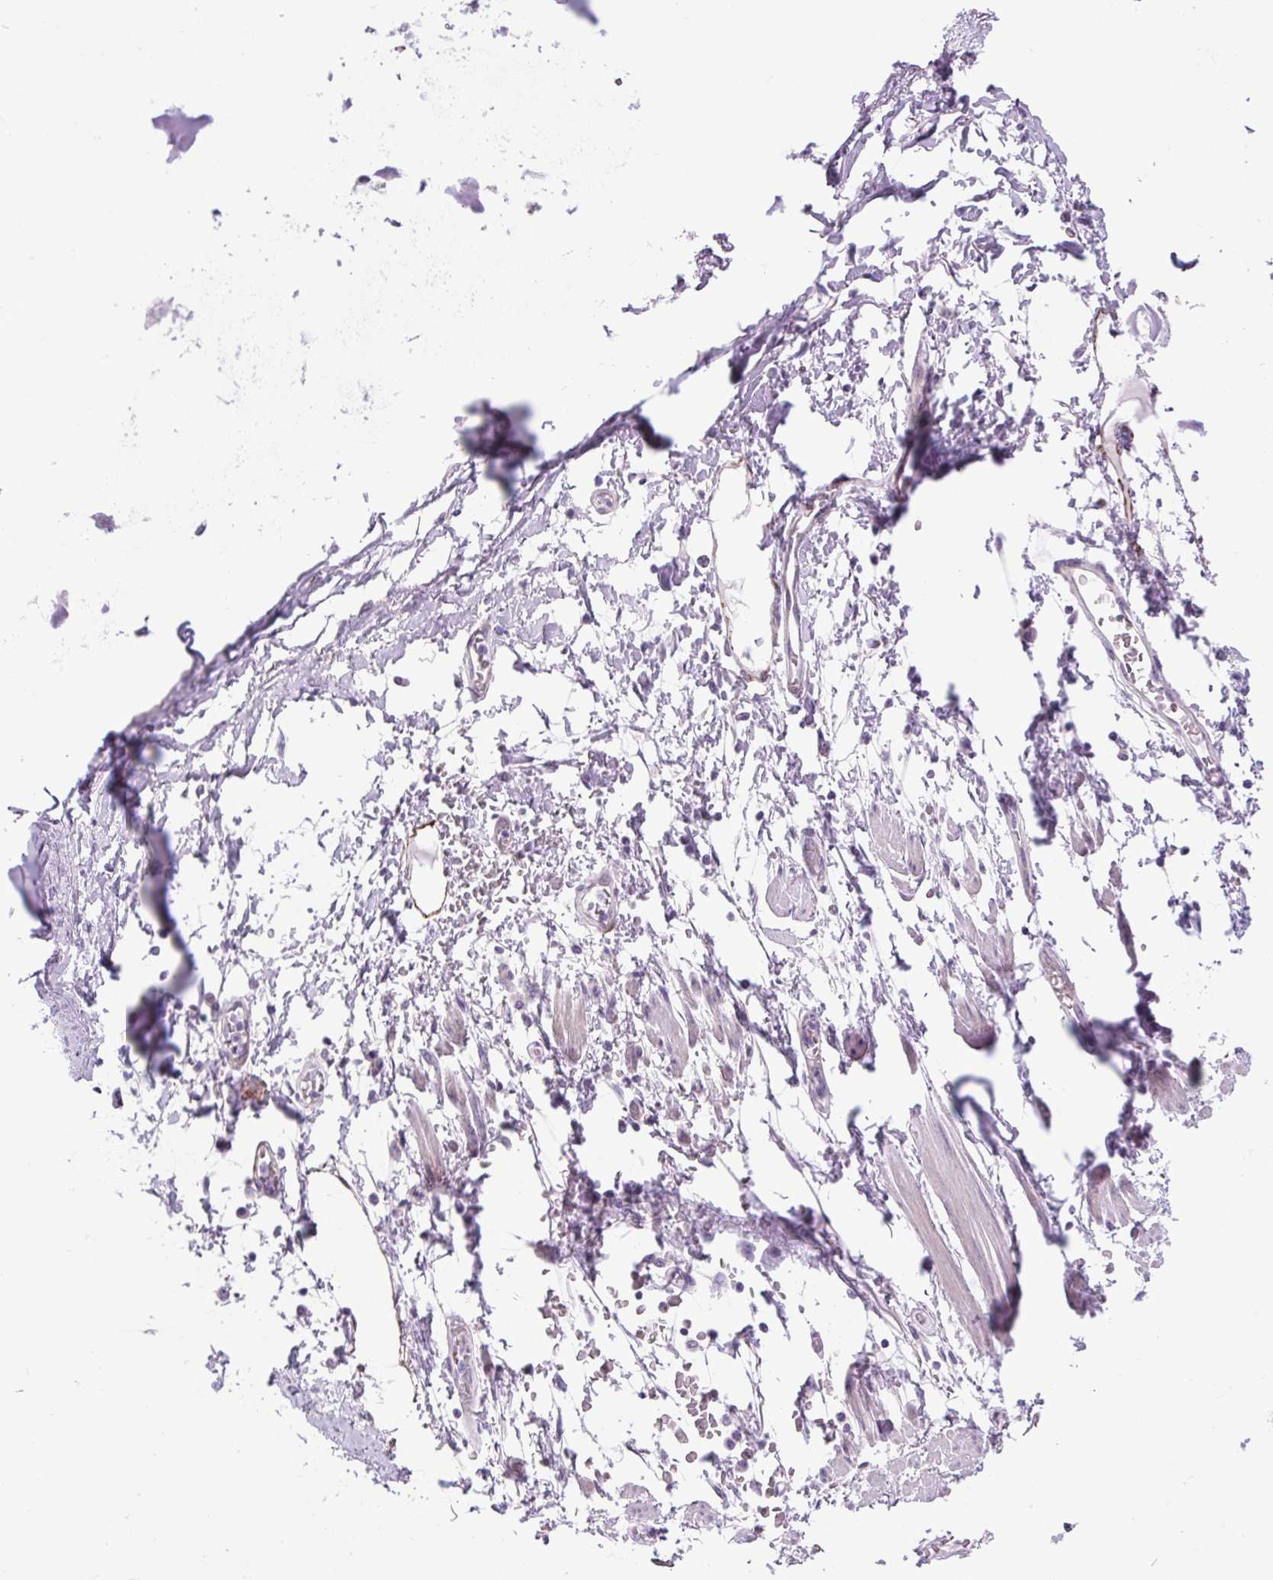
{"staining": {"intensity": "negative", "quantity": "none", "location": "none"}, "tissue": "adipose tissue", "cell_type": "Adipocytes", "image_type": "normal", "snomed": [{"axis": "morphology", "description": "Normal tissue, NOS"}, {"axis": "morphology", "description": "Degeneration, NOS"}, {"axis": "topography", "description": "Cartilage tissue"}, {"axis": "topography", "description": "Lung"}], "caption": "Benign adipose tissue was stained to show a protein in brown. There is no significant positivity in adipocytes. The staining is performed using DAB (3,3'-diaminobenzidine) brown chromogen with nuclei counter-stained in using hematoxylin.", "gene": "RNASE10", "patient": {"sex": "female", "age": 61}}